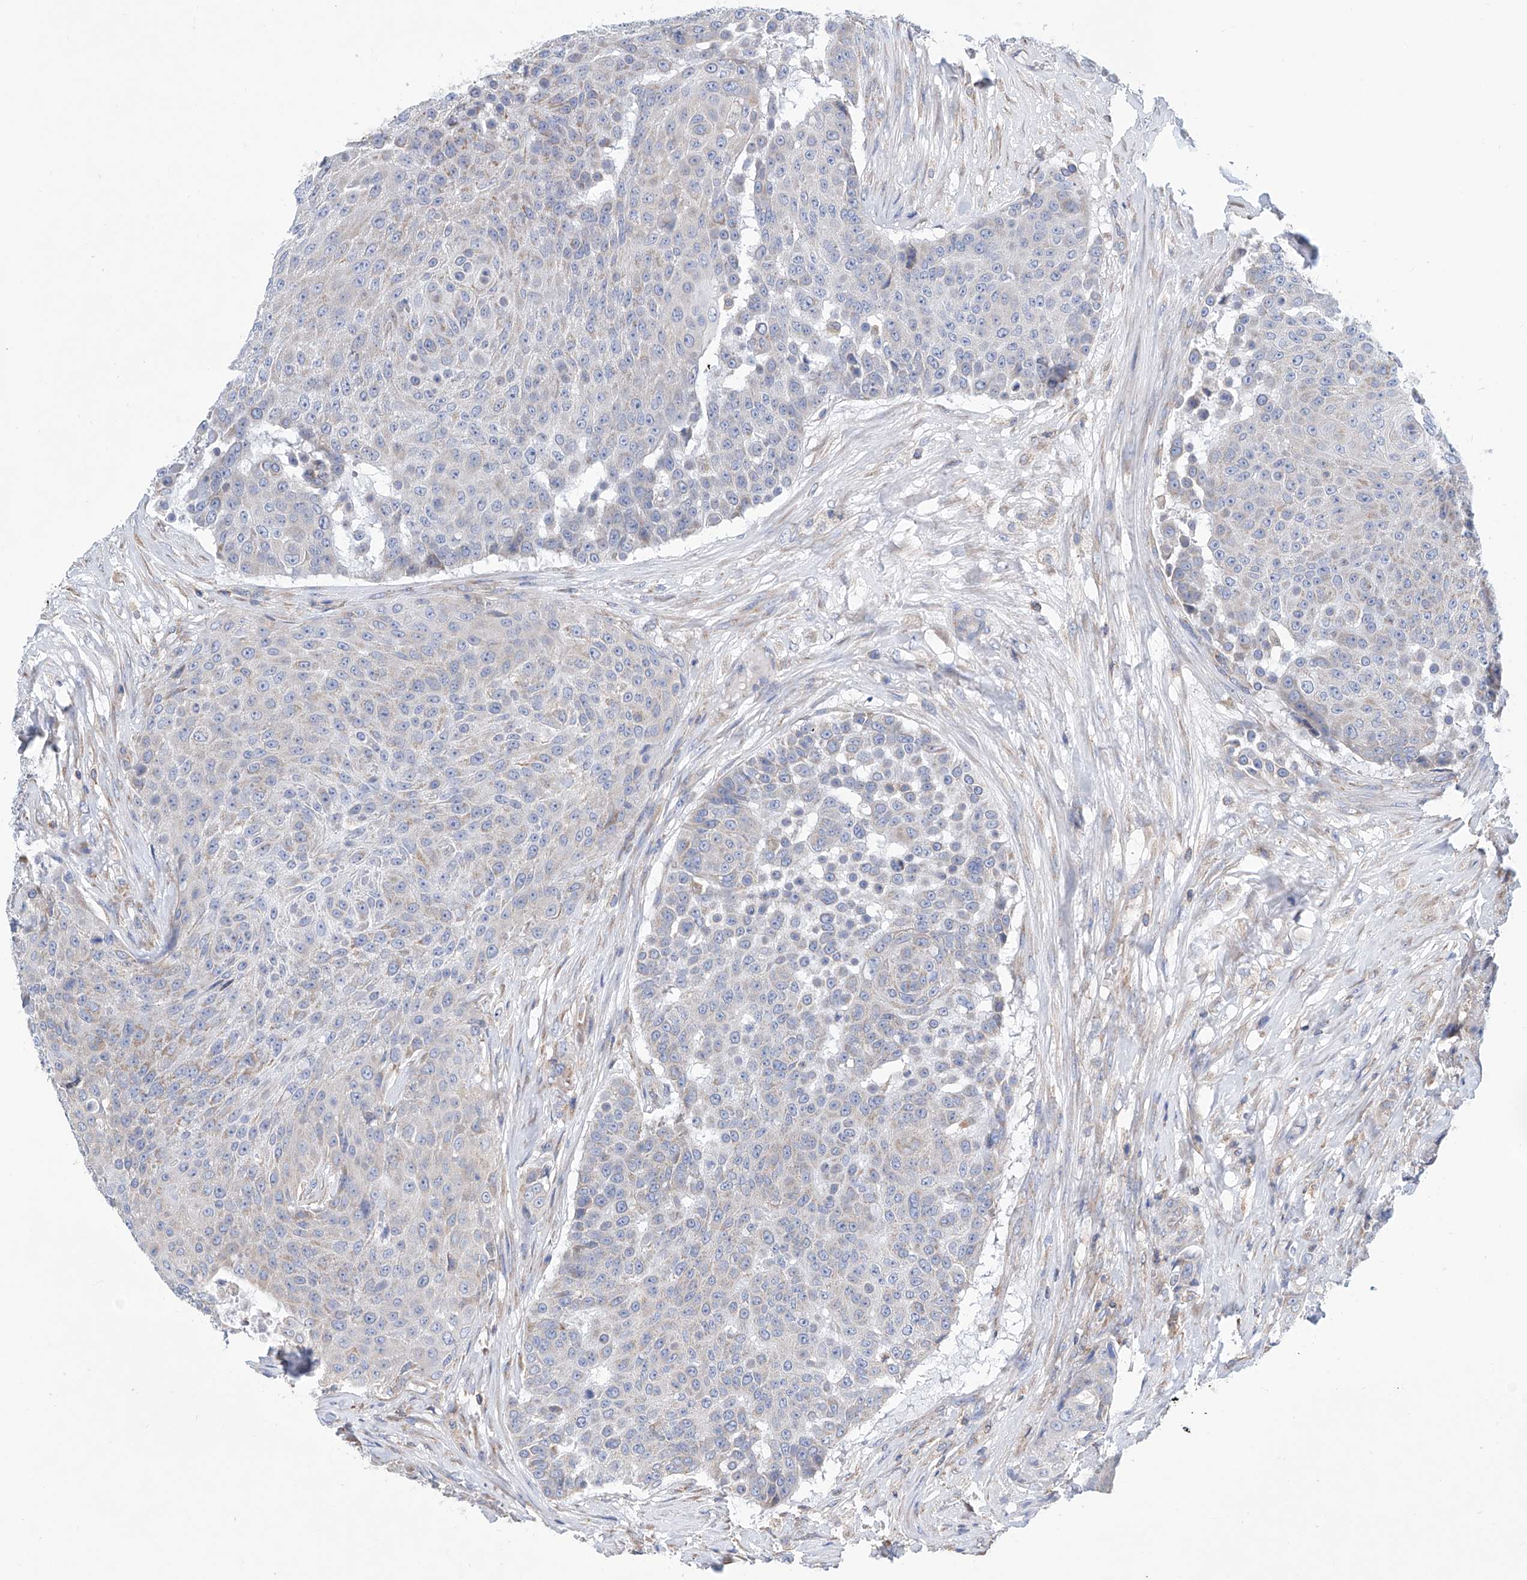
{"staining": {"intensity": "negative", "quantity": "none", "location": "none"}, "tissue": "urothelial cancer", "cell_type": "Tumor cells", "image_type": "cancer", "snomed": [{"axis": "morphology", "description": "Urothelial carcinoma, High grade"}, {"axis": "topography", "description": "Urinary bladder"}], "caption": "Immunohistochemistry of high-grade urothelial carcinoma displays no expression in tumor cells. (DAB immunohistochemistry with hematoxylin counter stain).", "gene": "MAD2L1", "patient": {"sex": "female", "age": 63}}